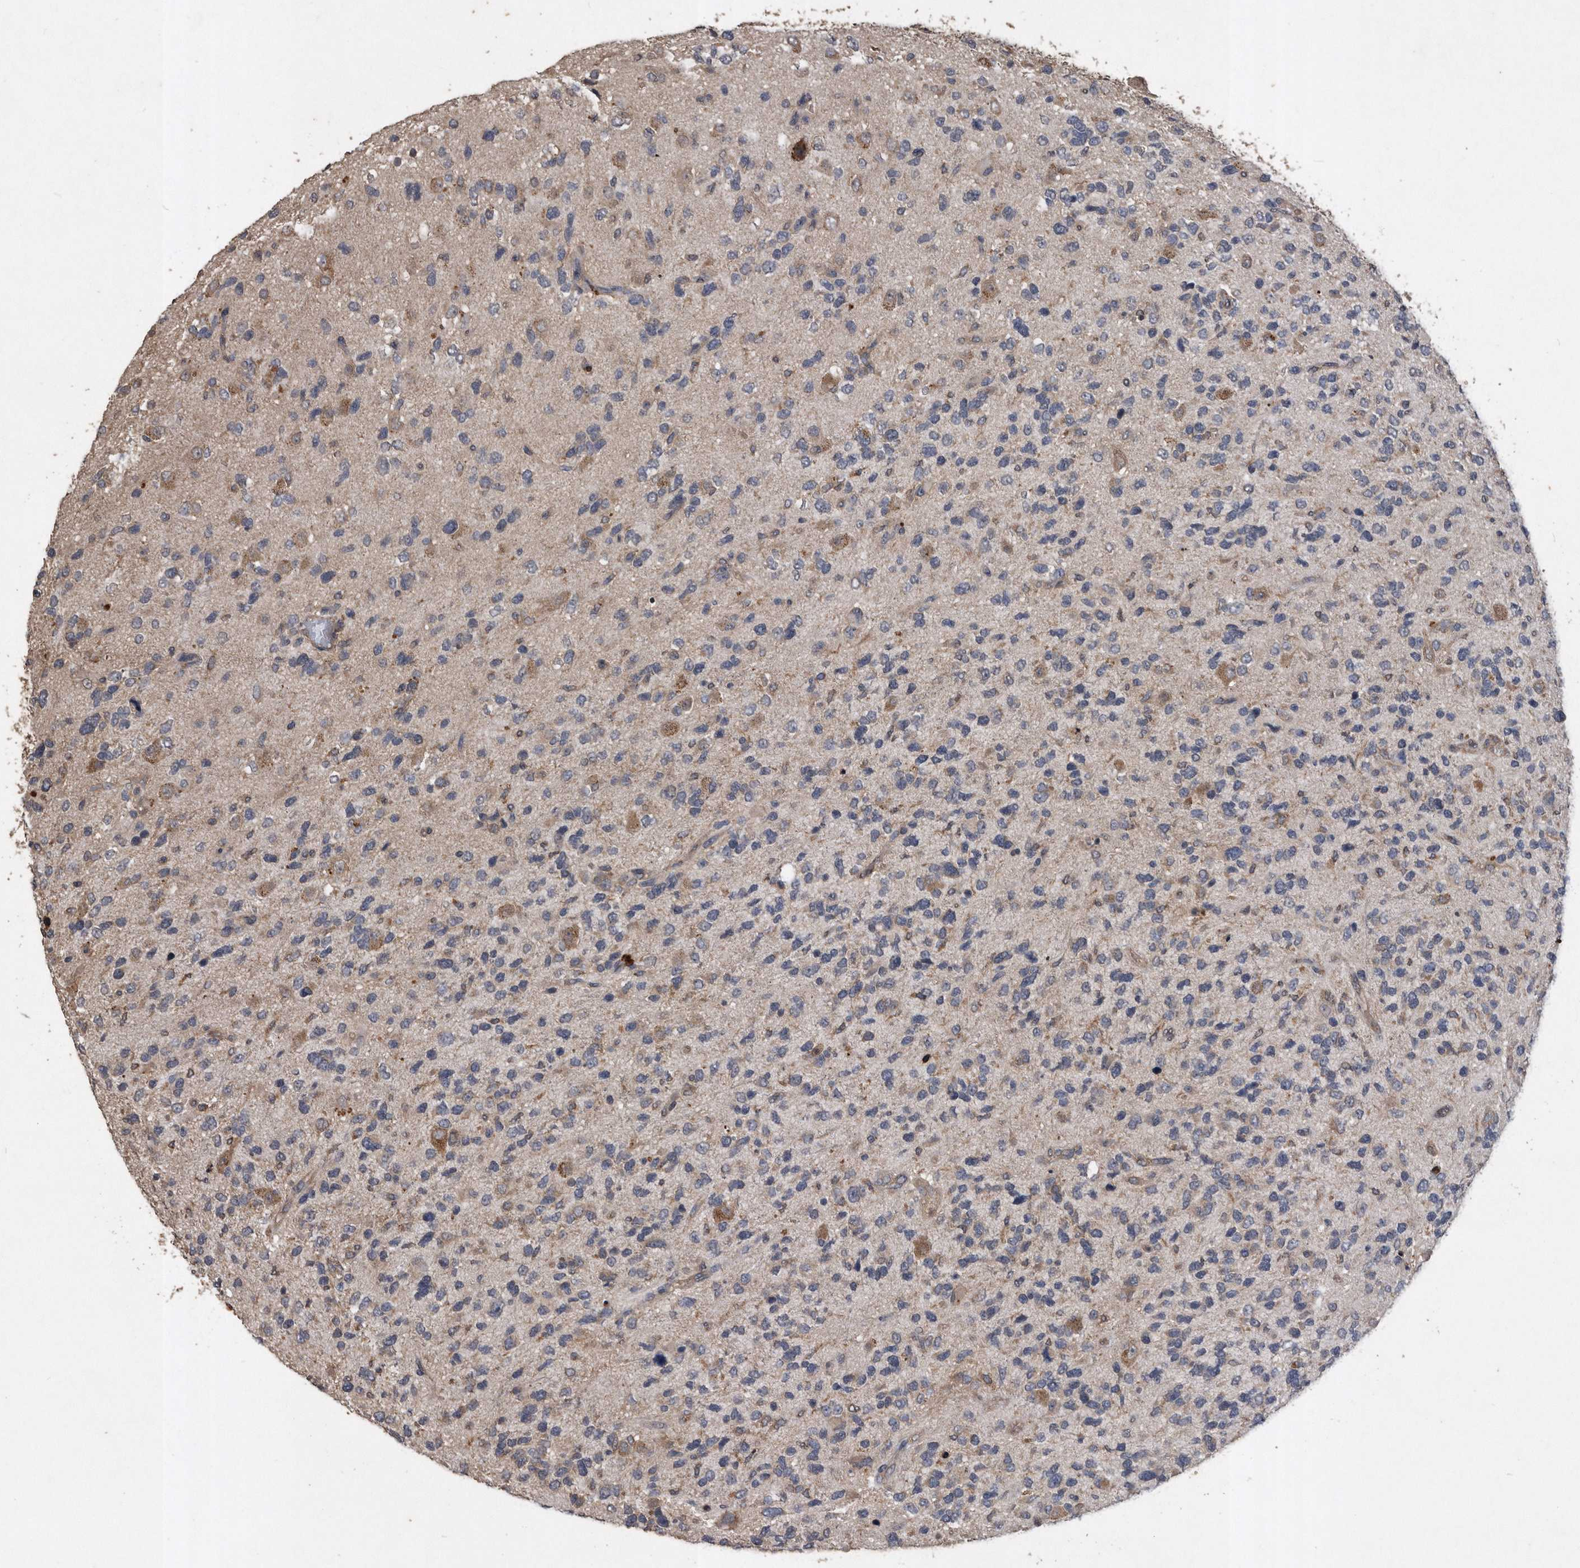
{"staining": {"intensity": "weak", "quantity": "25%-75%", "location": "cytoplasmic/membranous"}, "tissue": "glioma", "cell_type": "Tumor cells", "image_type": "cancer", "snomed": [{"axis": "morphology", "description": "Glioma, malignant, High grade"}, {"axis": "topography", "description": "Brain"}], "caption": "Immunohistochemical staining of human glioma displays low levels of weak cytoplasmic/membranous protein staining in approximately 25%-75% of tumor cells.", "gene": "NRBP1", "patient": {"sex": "female", "age": 58}}